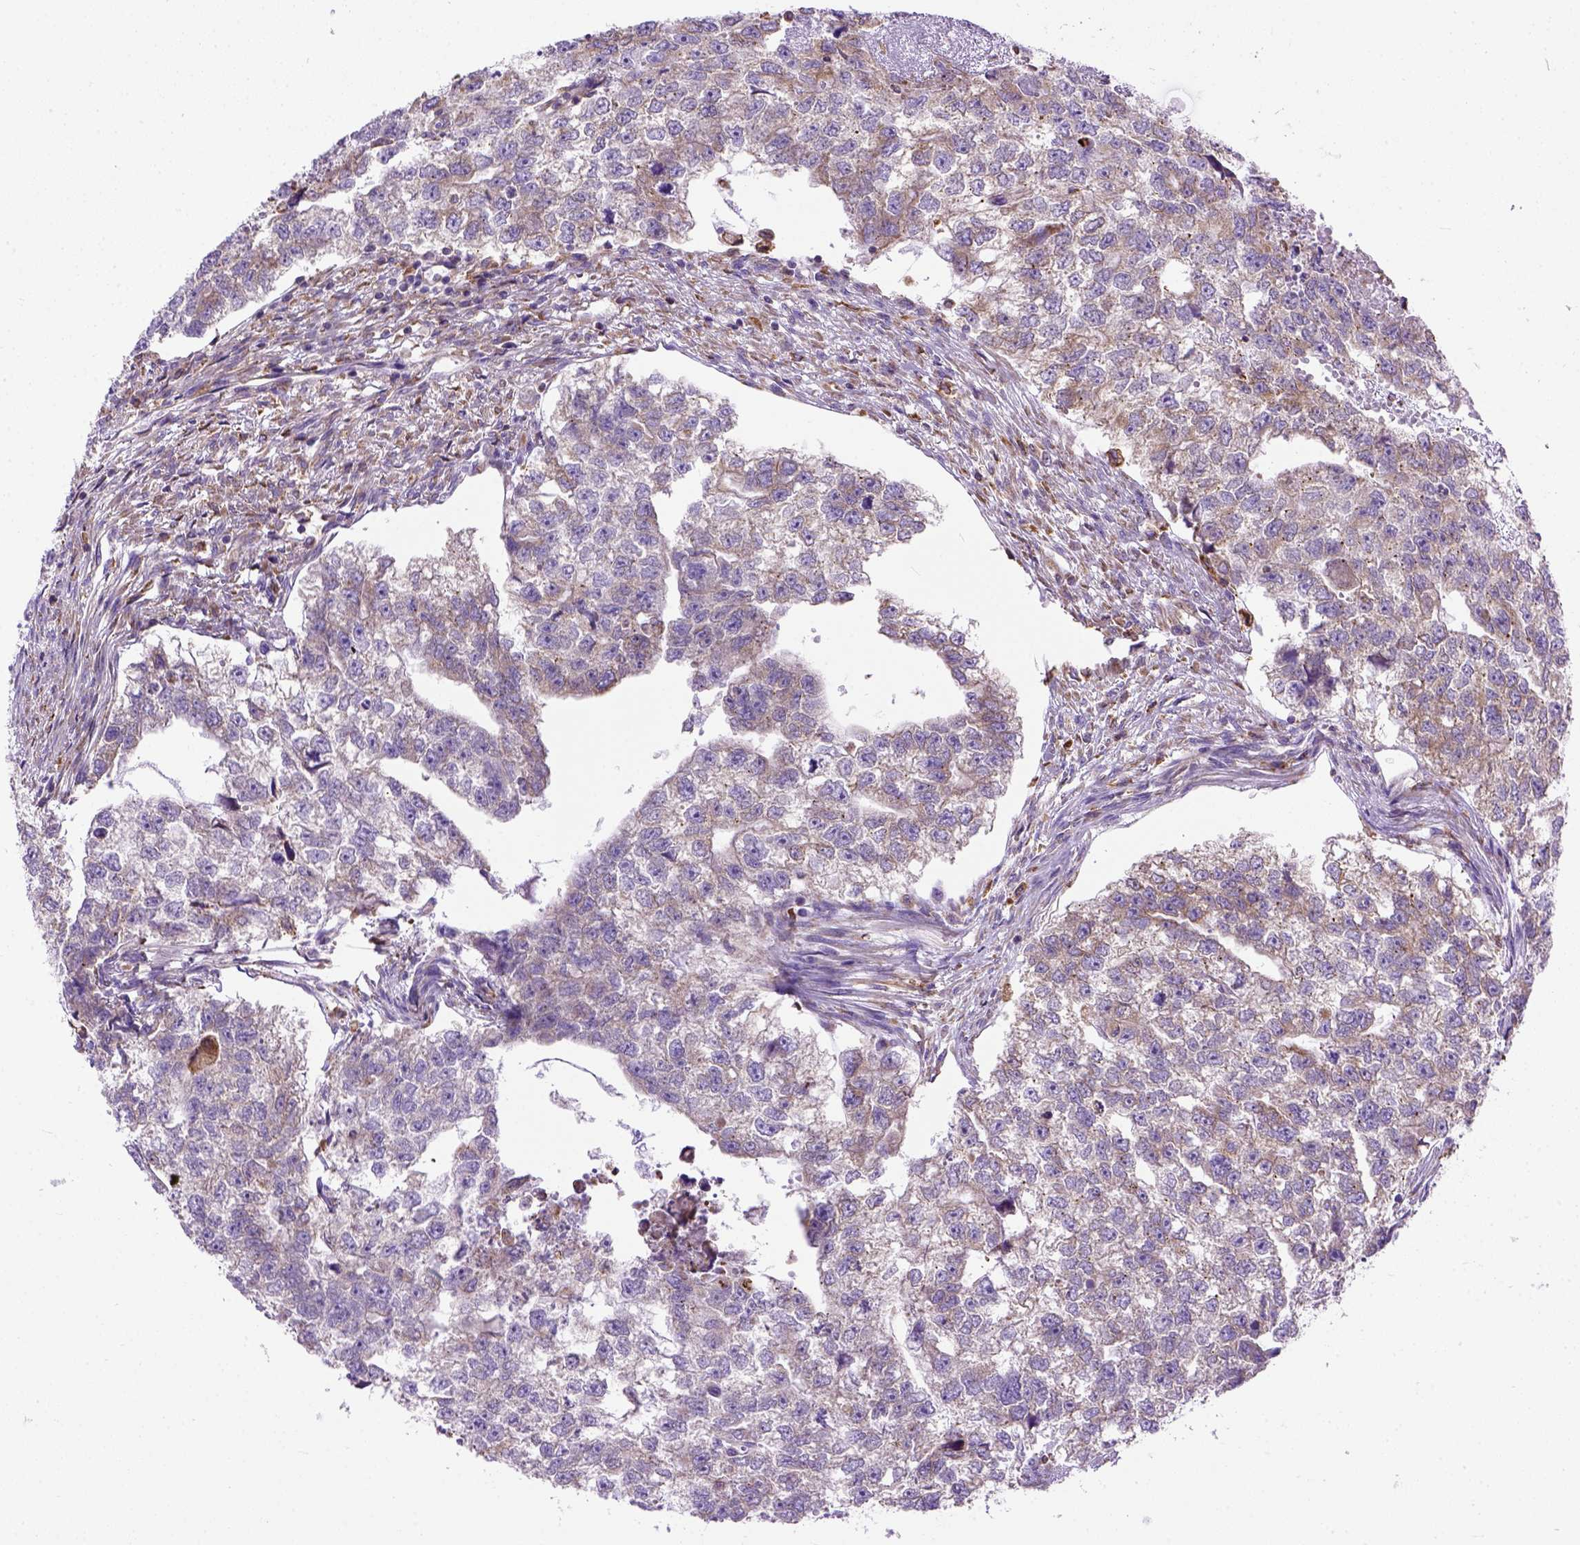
{"staining": {"intensity": "moderate", "quantity": "25%-75%", "location": "cytoplasmic/membranous"}, "tissue": "testis cancer", "cell_type": "Tumor cells", "image_type": "cancer", "snomed": [{"axis": "morphology", "description": "Carcinoma, Embryonal, NOS"}, {"axis": "morphology", "description": "Teratoma, malignant, NOS"}, {"axis": "topography", "description": "Testis"}], "caption": "The immunohistochemical stain highlights moderate cytoplasmic/membranous staining in tumor cells of testis cancer (embryonal carcinoma) tissue.", "gene": "PLK4", "patient": {"sex": "male", "age": 44}}